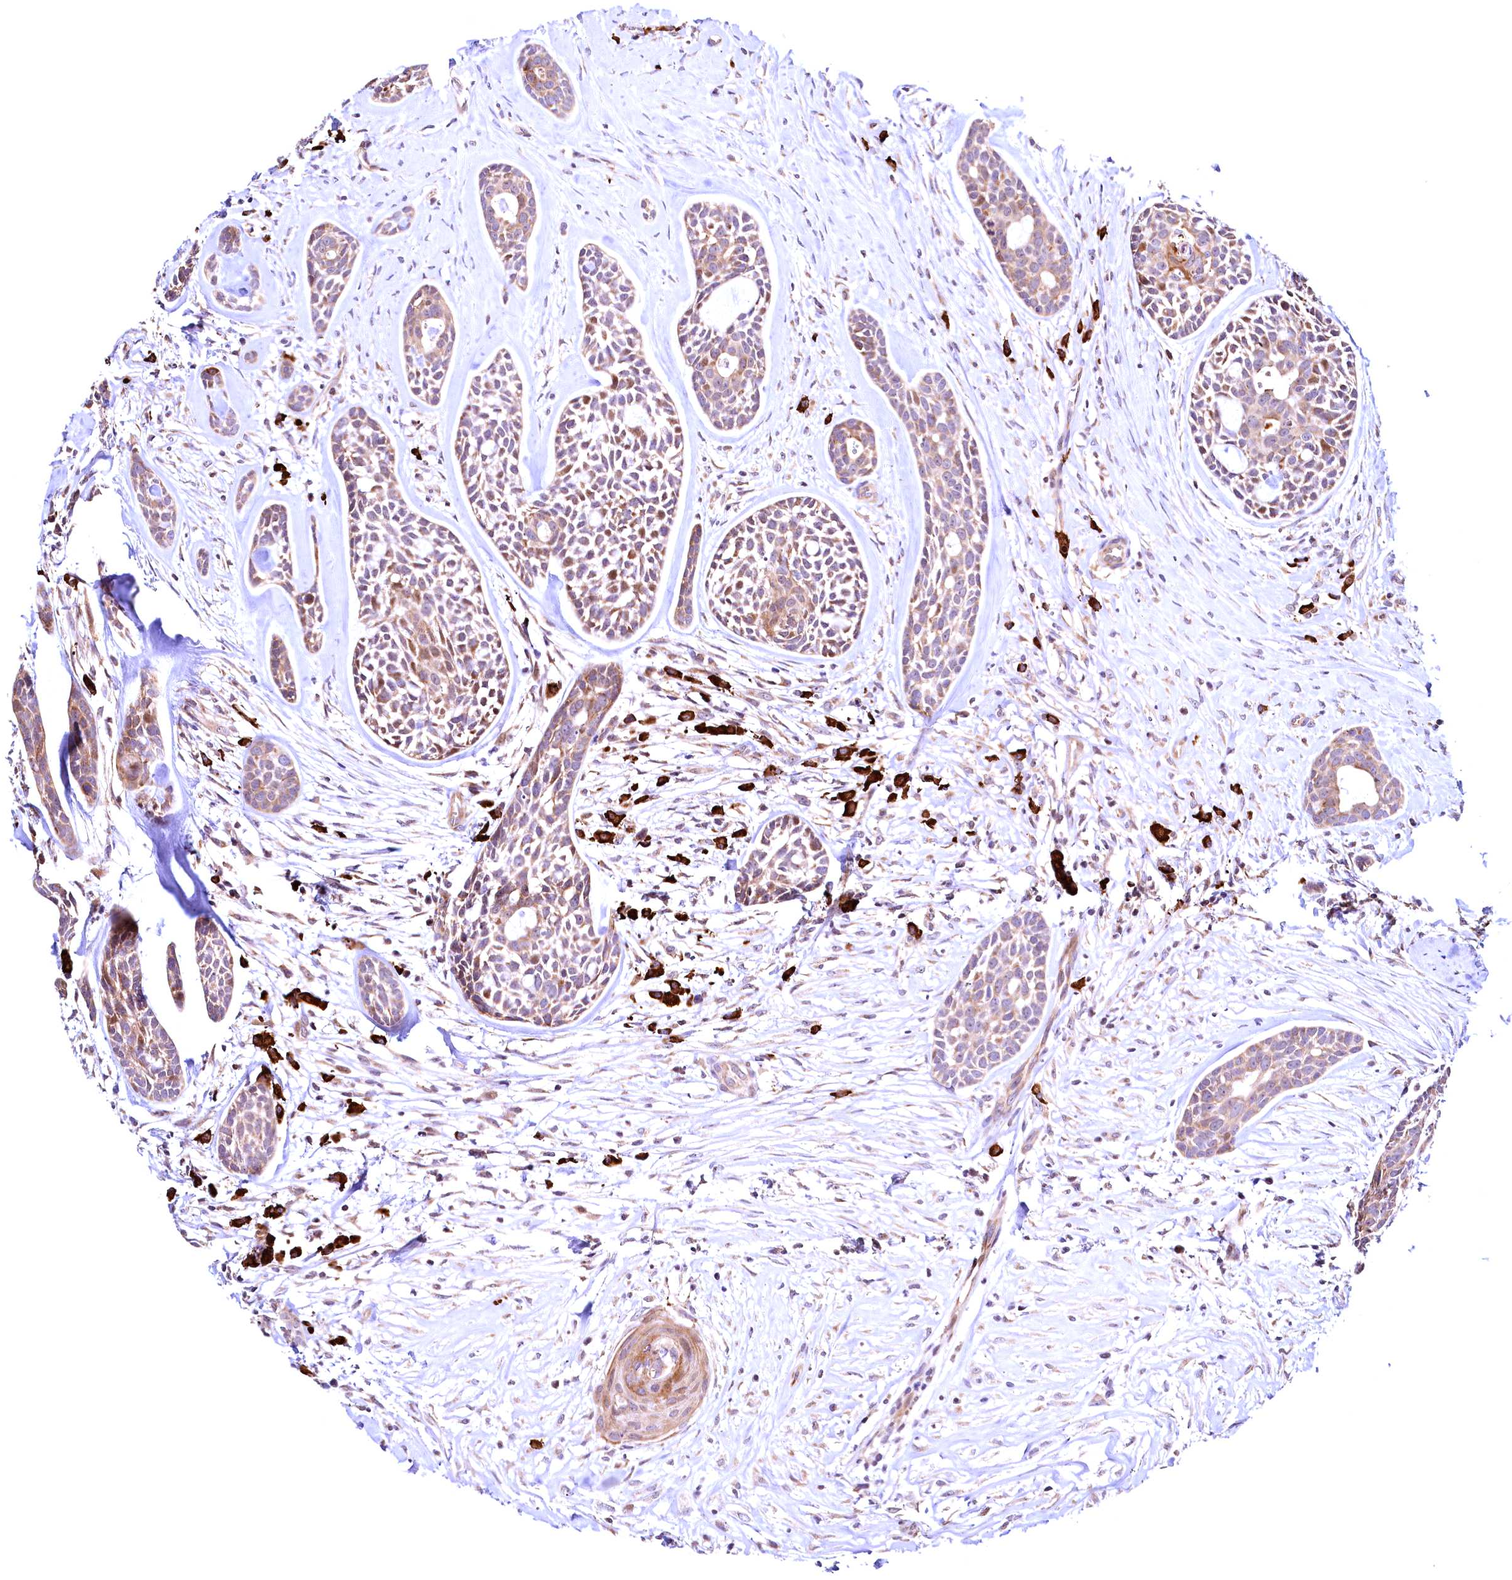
{"staining": {"intensity": "moderate", "quantity": "25%-75%", "location": "cytoplasmic/membranous"}, "tissue": "head and neck cancer", "cell_type": "Tumor cells", "image_type": "cancer", "snomed": [{"axis": "morphology", "description": "Adenocarcinoma, NOS"}, {"axis": "topography", "description": "Subcutis"}, {"axis": "topography", "description": "Head-Neck"}], "caption": "A brown stain shows moderate cytoplasmic/membranous staining of a protein in head and neck cancer tumor cells.", "gene": "RBFA", "patient": {"sex": "female", "age": 73}}